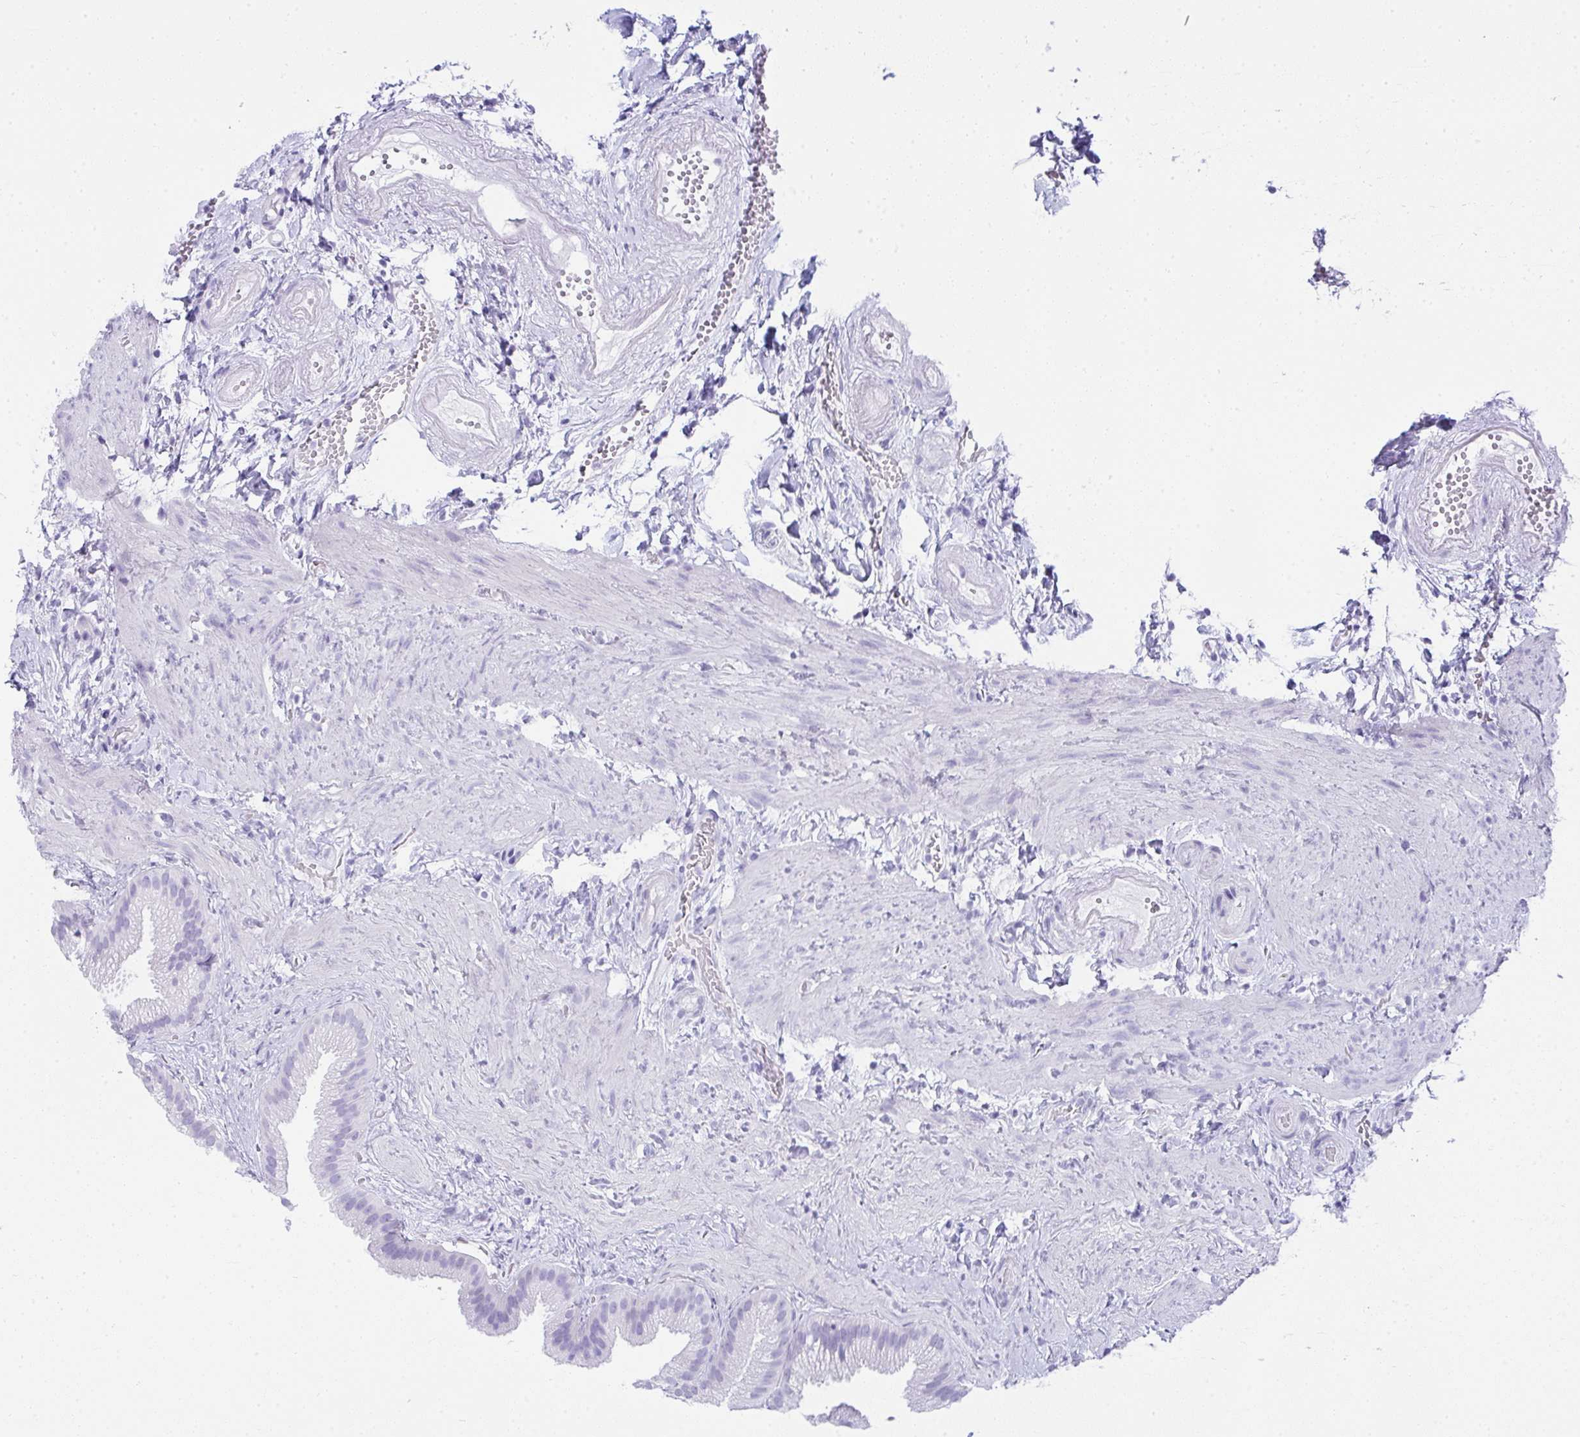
{"staining": {"intensity": "negative", "quantity": "none", "location": "none"}, "tissue": "gallbladder", "cell_type": "Glandular cells", "image_type": "normal", "snomed": [{"axis": "morphology", "description": "Normal tissue, NOS"}, {"axis": "topography", "description": "Gallbladder"}], "caption": "This is an immunohistochemistry image of normal human gallbladder. There is no staining in glandular cells.", "gene": "CDADC1", "patient": {"sex": "female", "age": 63}}